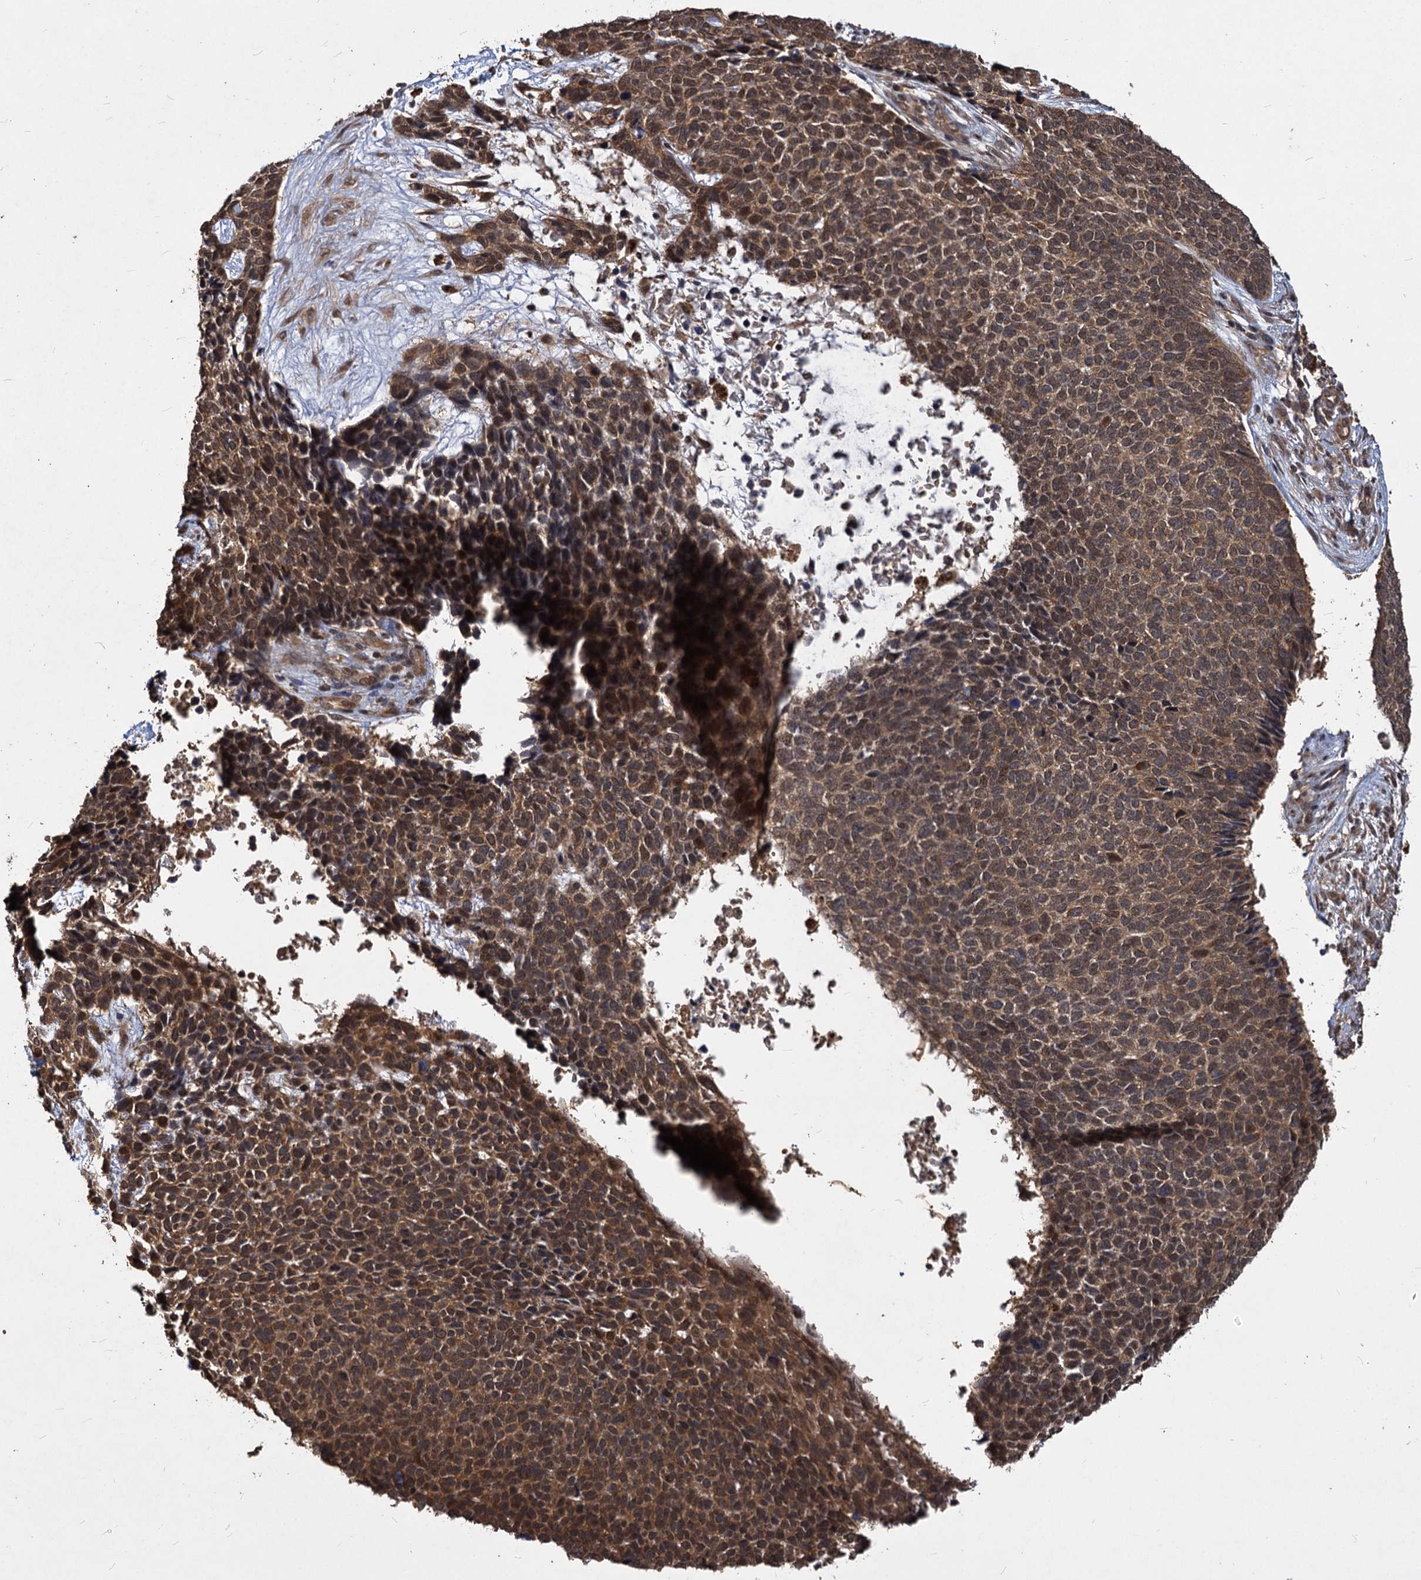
{"staining": {"intensity": "moderate", "quantity": ">75%", "location": "cytoplasmic/membranous,nuclear"}, "tissue": "skin cancer", "cell_type": "Tumor cells", "image_type": "cancer", "snomed": [{"axis": "morphology", "description": "Basal cell carcinoma"}, {"axis": "topography", "description": "Skin"}], "caption": "Skin cancer (basal cell carcinoma) stained with a protein marker shows moderate staining in tumor cells.", "gene": "VPS51", "patient": {"sex": "female", "age": 84}}